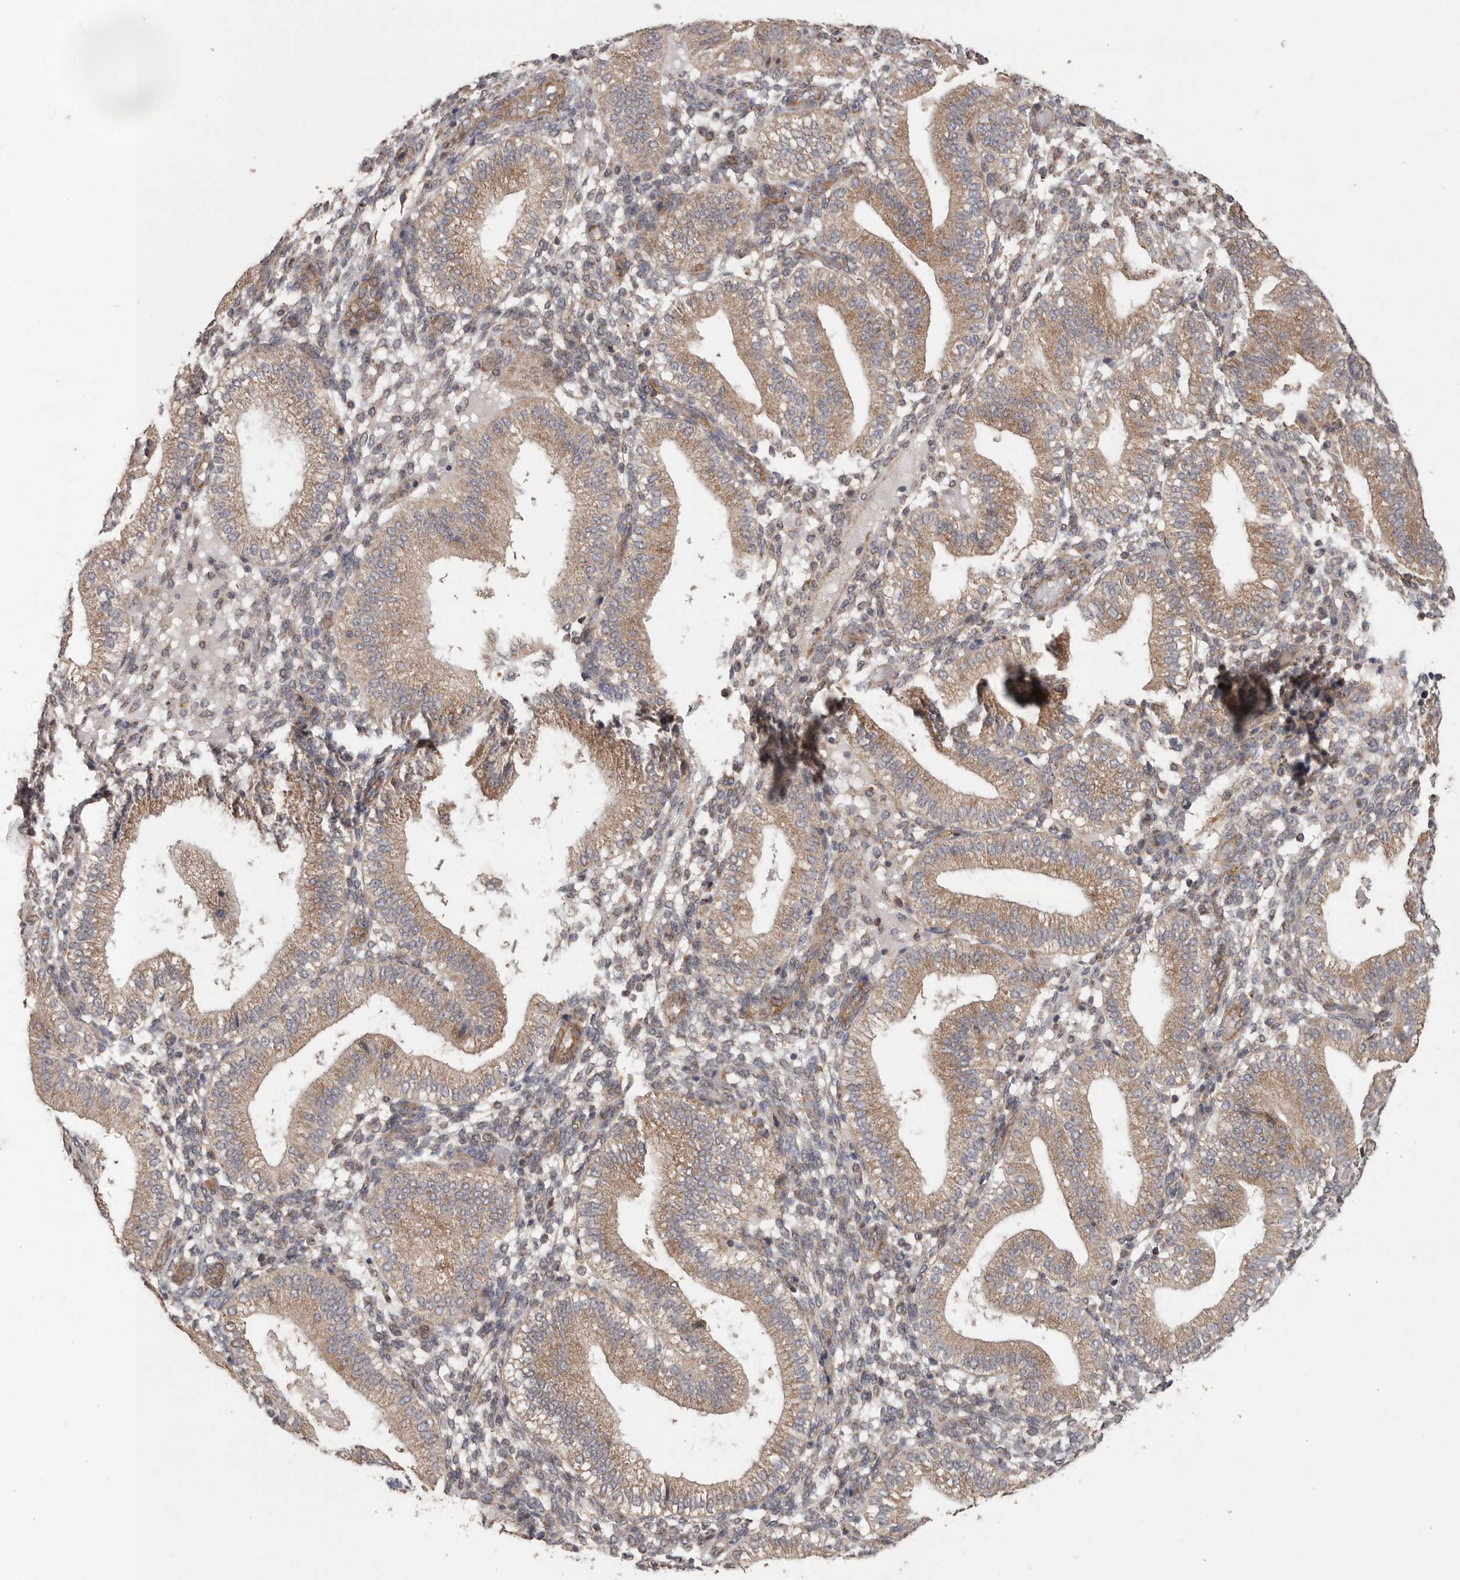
{"staining": {"intensity": "weak", "quantity": "25%-75%", "location": "cytoplasmic/membranous"}, "tissue": "endometrium", "cell_type": "Cells in endometrial stroma", "image_type": "normal", "snomed": [{"axis": "morphology", "description": "Normal tissue, NOS"}, {"axis": "topography", "description": "Endometrium"}], "caption": "Approximately 25%-75% of cells in endometrial stroma in unremarkable endometrium demonstrate weak cytoplasmic/membranous protein staining as visualized by brown immunohistochemical staining.", "gene": "PODXL2", "patient": {"sex": "female", "age": 39}}